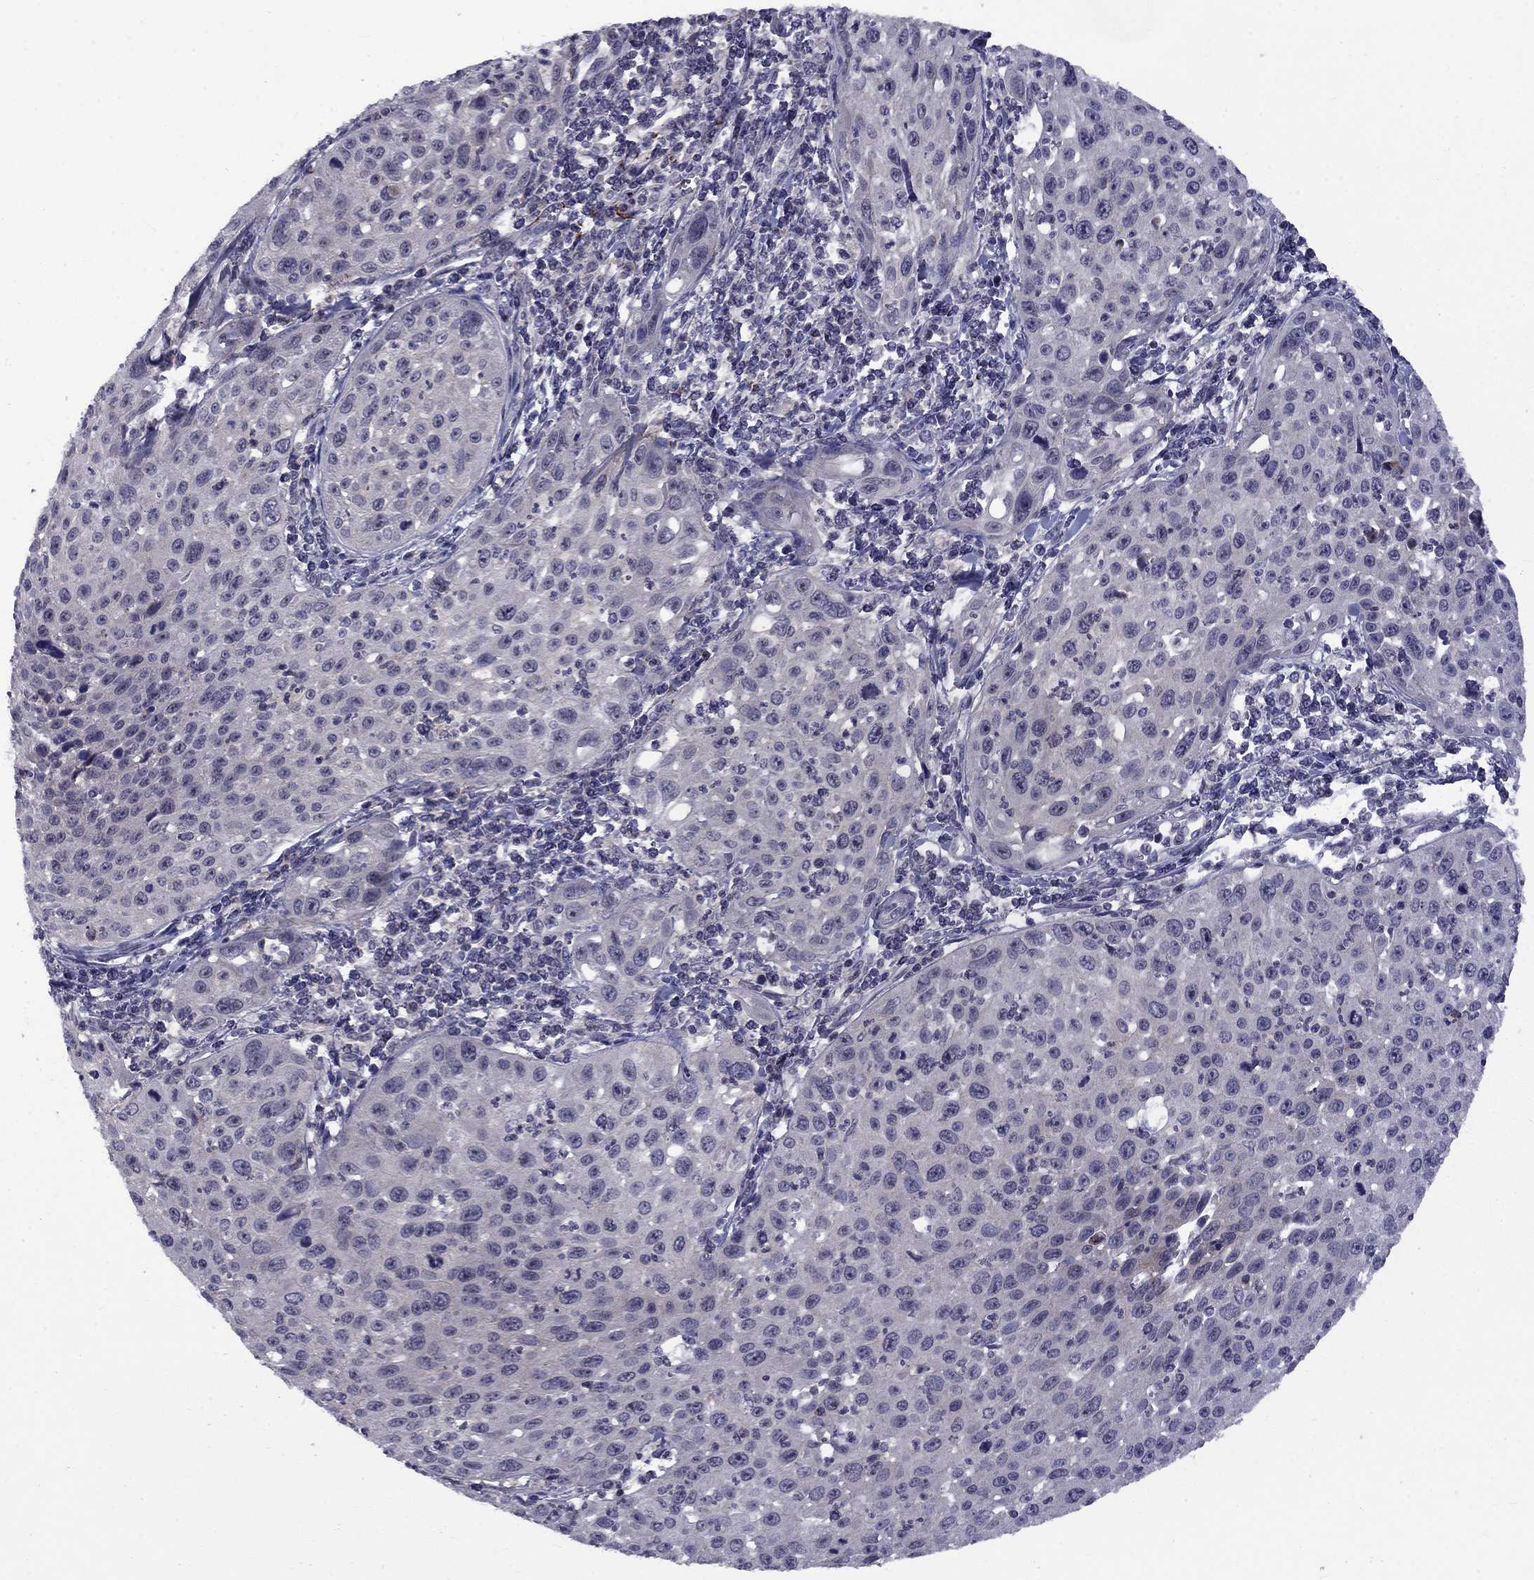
{"staining": {"intensity": "negative", "quantity": "none", "location": "none"}, "tissue": "cervical cancer", "cell_type": "Tumor cells", "image_type": "cancer", "snomed": [{"axis": "morphology", "description": "Squamous cell carcinoma, NOS"}, {"axis": "topography", "description": "Cervix"}], "caption": "Protein analysis of cervical cancer (squamous cell carcinoma) reveals no significant expression in tumor cells.", "gene": "SNTA1", "patient": {"sex": "female", "age": 26}}